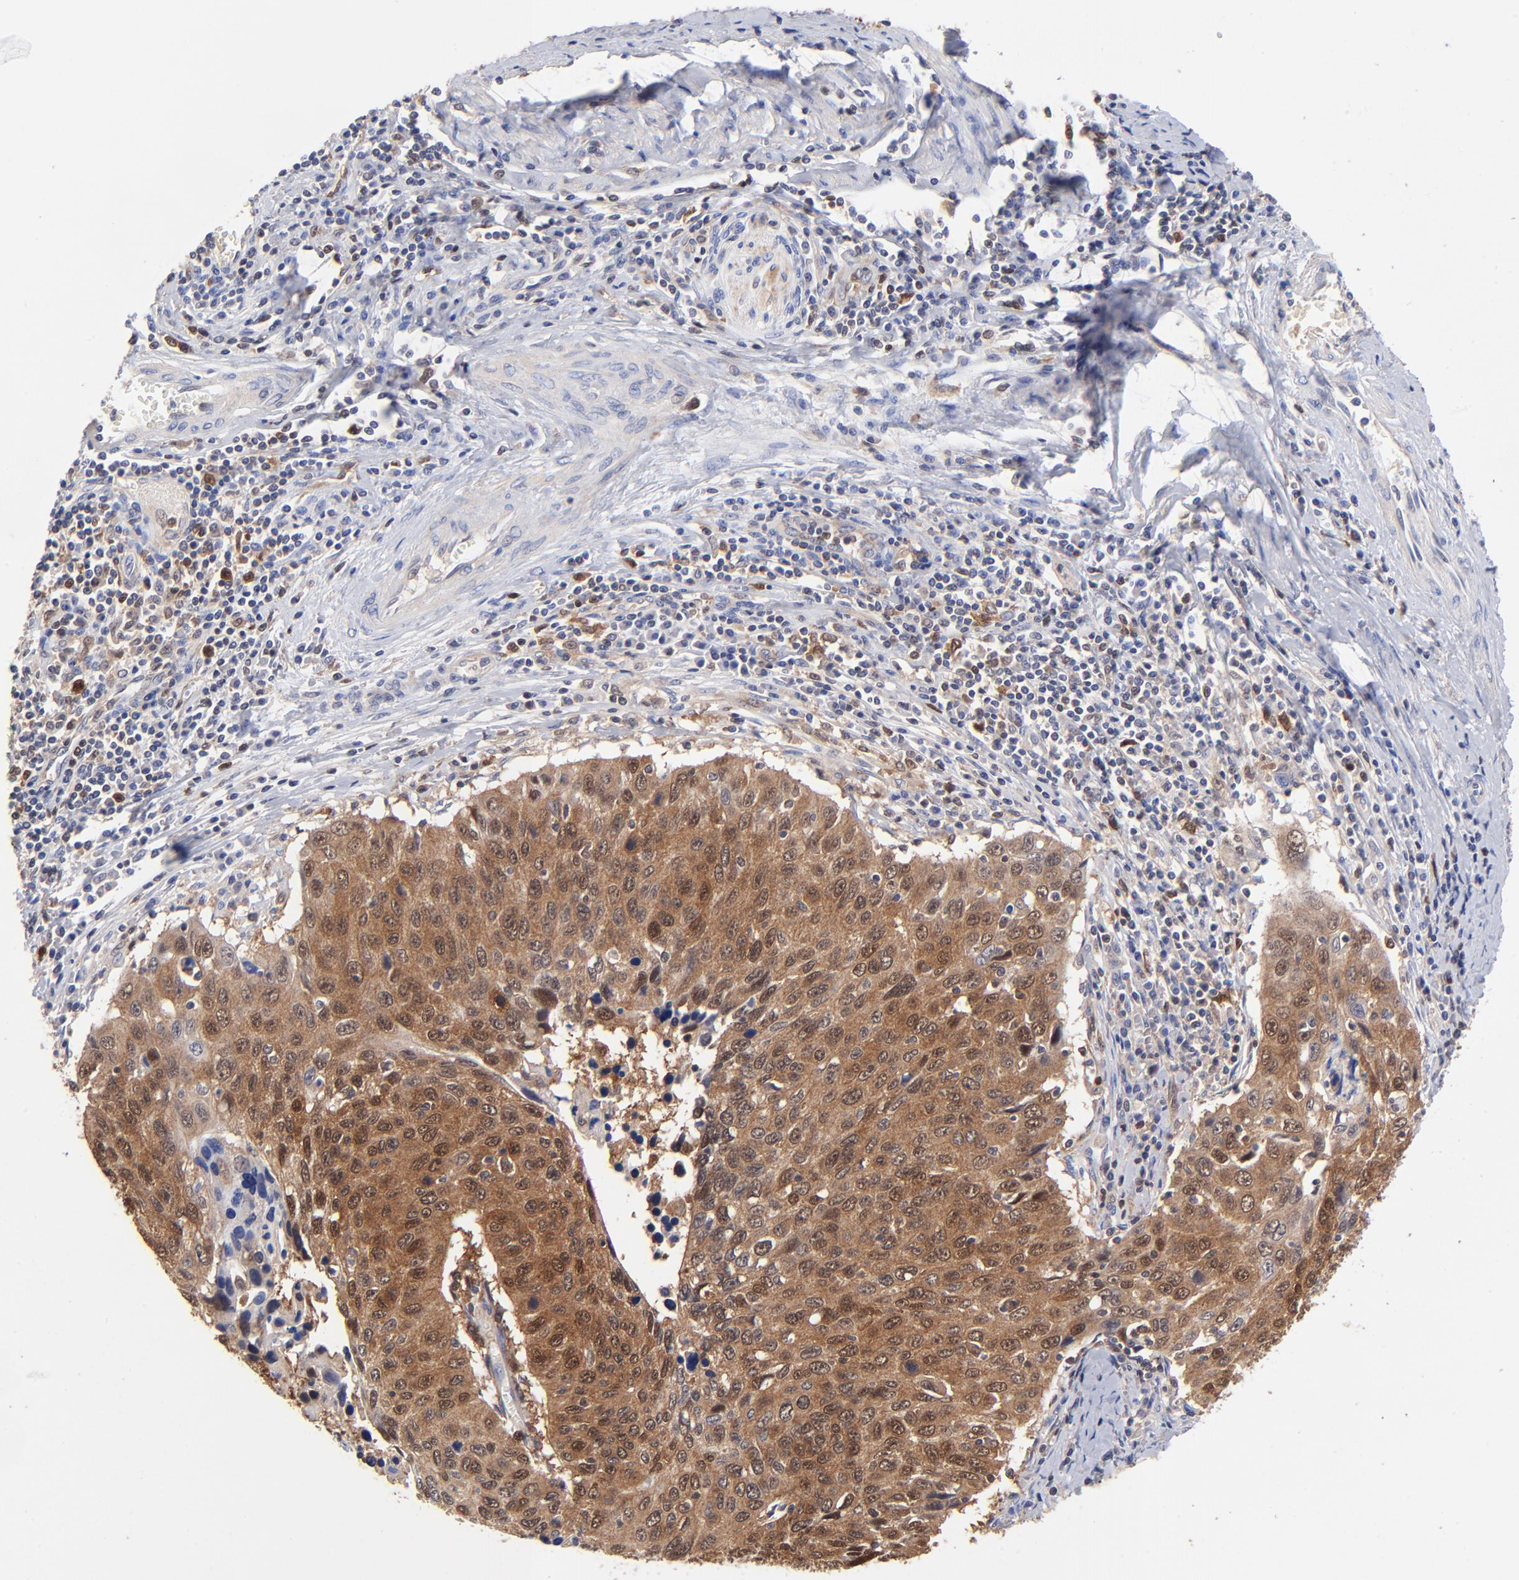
{"staining": {"intensity": "moderate", "quantity": ">75%", "location": "cytoplasmic/membranous,nuclear"}, "tissue": "cervical cancer", "cell_type": "Tumor cells", "image_type": "cancer", "snomed": [{"axis": "morphology", "description": "Squamous cell carcinoma, NOS"}, {"axis": "topography", "description": "Cervix"}], "caption": "Protein expression analysis of human cervical cancer (squamous cell carcinoma) reveals moderate cytoplasmic/membranous and nuclear positivity in about >75% of tumor cells. The staining is performed using DAB (3,3'-diaminobenzidine) brown chromogen to label protein expression. The nuclei are counter-stained blue using hematoxylin.", "gene": "DCTPP1", "patient": {"sex": "female", "age": 53}}